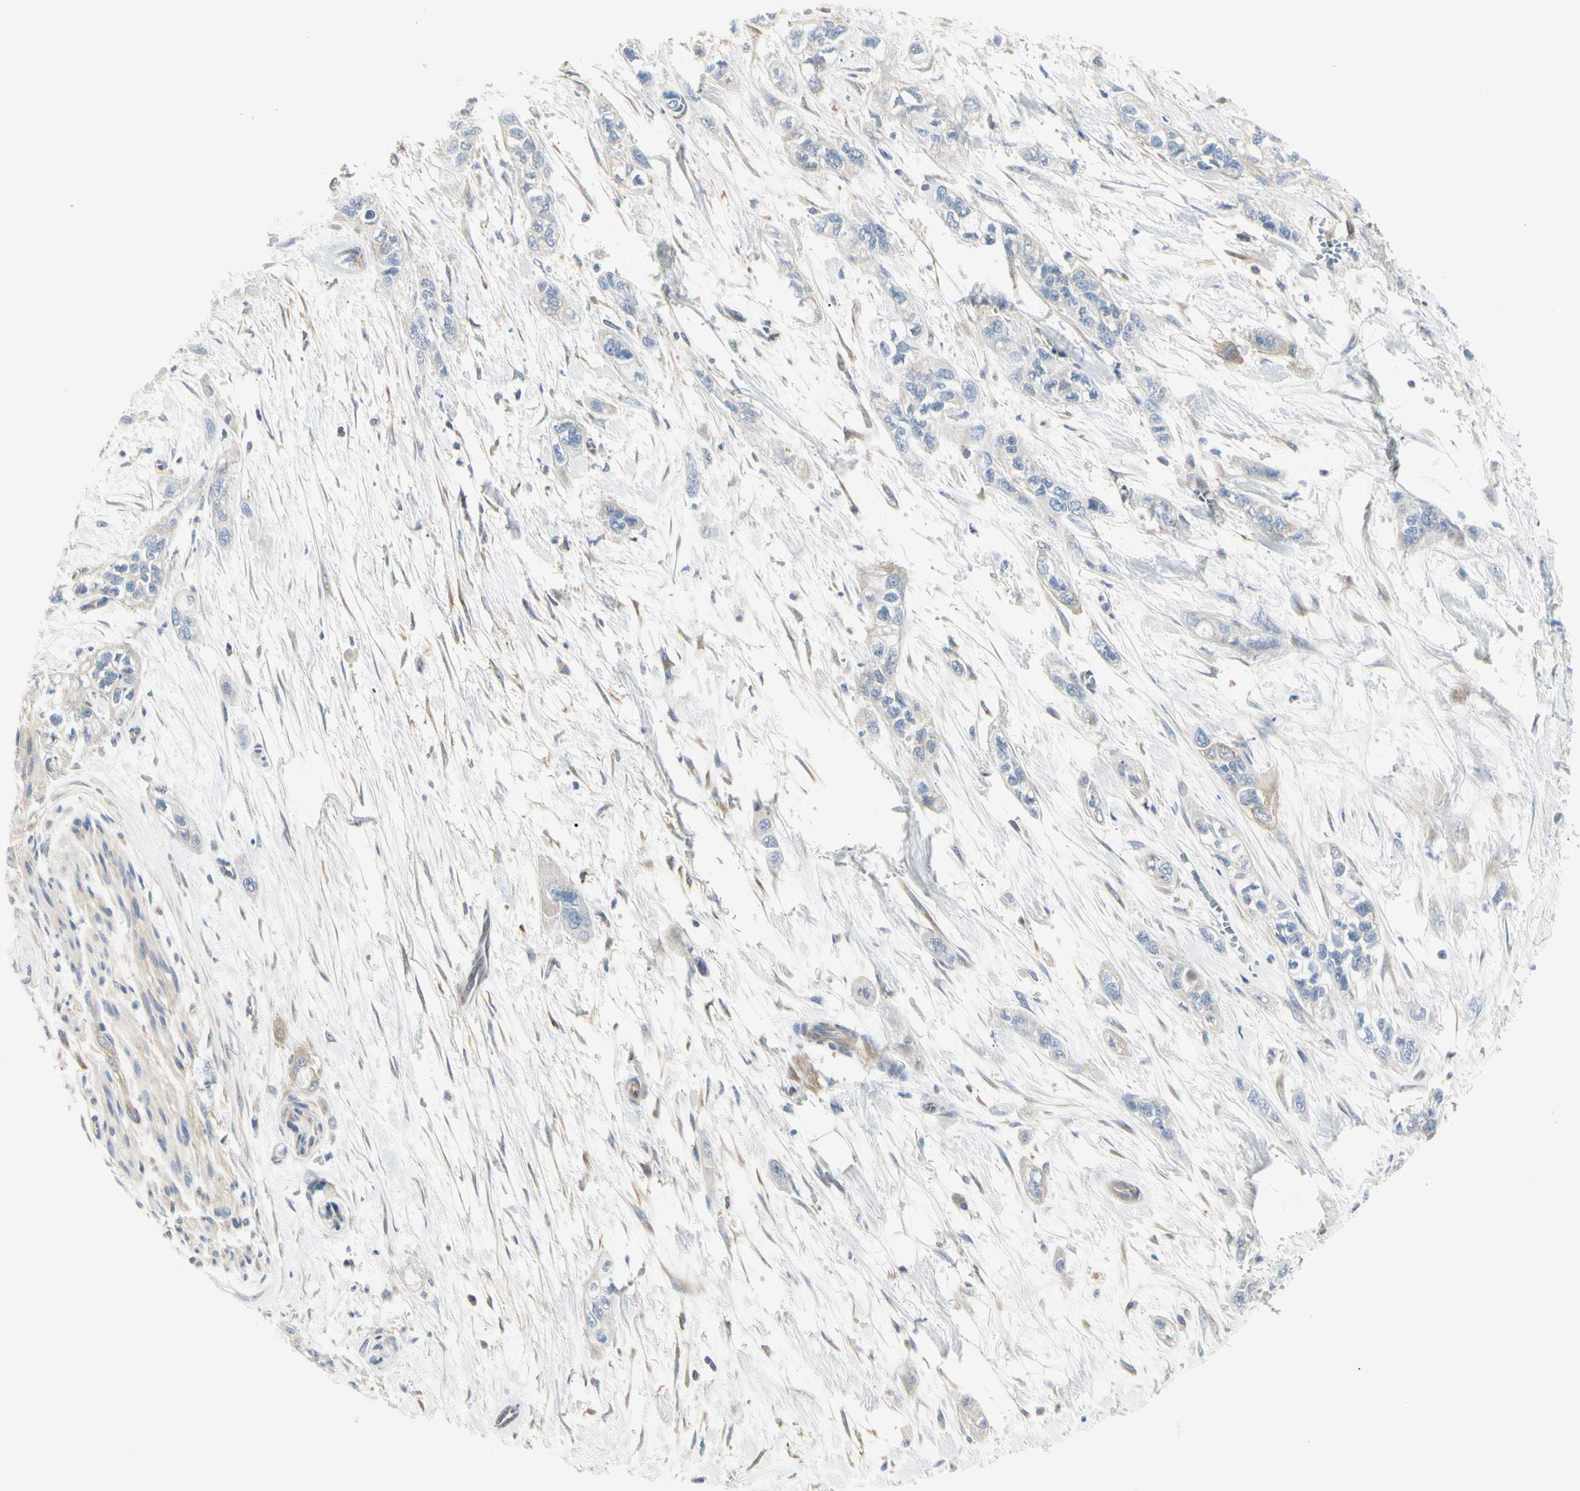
{"staining": {"intensity": "negative", "quantity": "none", "location": "none"}, "tissue": "pancreatic cancer", "cell_type": "Tumor cells", "image_type": "cancer", "snomed": [{"axis": "morphology", "description": "Adenocarcinoma, NOS"}, {"axis": "topography", "description": "Pancreas"}], "caption": "Pancreatic cancer stained for a protein using immunohistochemistry (IHC) displays no staining tumor cells.", "gene": "NFKB2", "patient": {"sex": "male", "age": 74}}